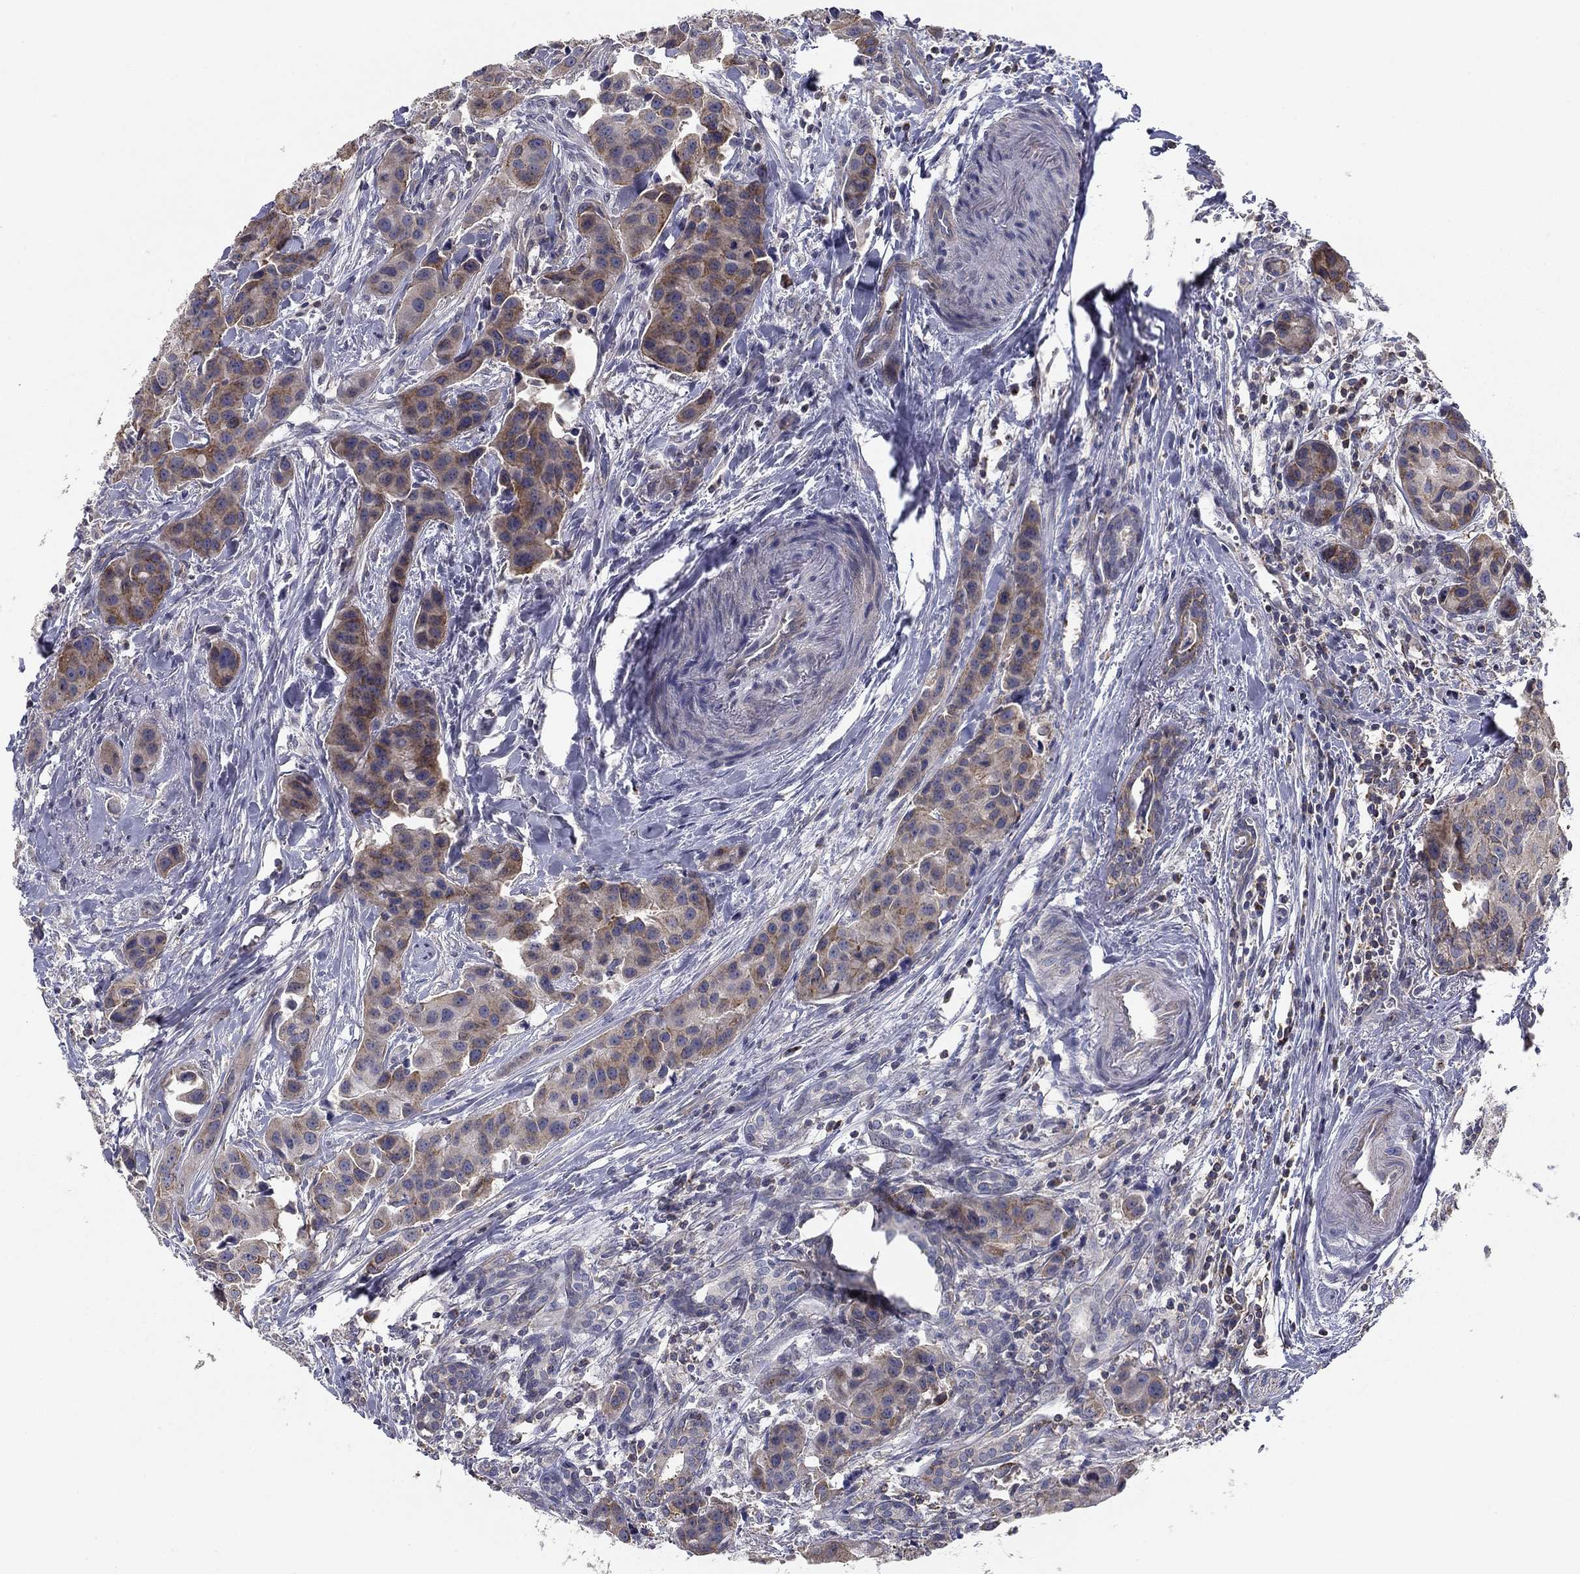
{"staining": {"intensity": "moderate", "quantity": "25%-75%", "location": "cytoplasmic/membranous"}, "tissue": "head and neck cancer", "cell_type": "Tumor cells", "image_type": "cancer", "snomed": [{"axis": "morphology", "description": "Adenocarcinoma, NOS"}, {"axis": "topography", "description": "Head-Neck"}], "caption": "Head and neck cancer tissue exhibits moderate cytoplasmic/membranous expression in about 25%-75% of tumor cells", "gene": "SEPTIN3", "patient": {"sex": "male", "age": 76}}